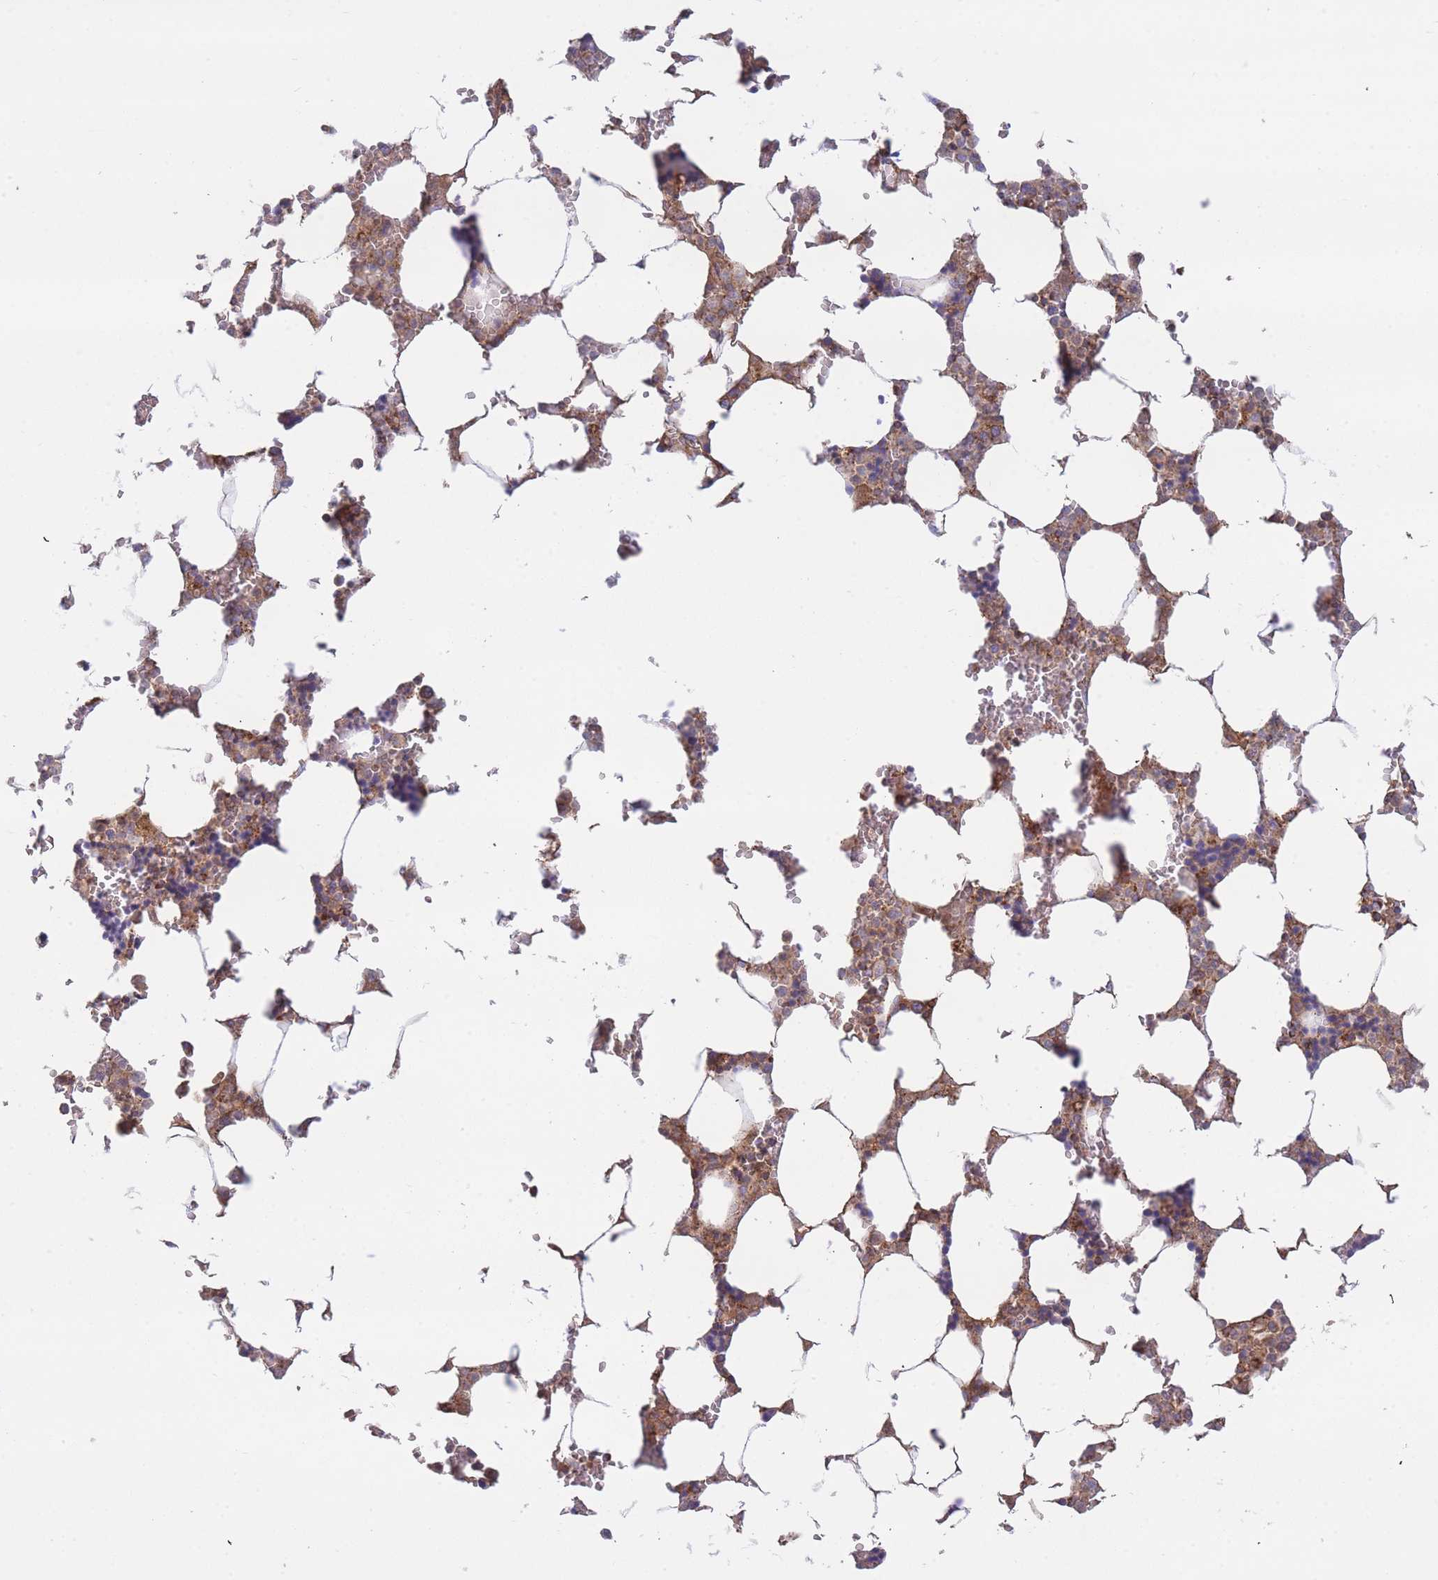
{"staining": {"intensity": "weak", "quantity": ">75%", "location": "cytoplasmic/membranous"}, "tissue": "bone marrow", "cell_type": "Hematopoietic cells", "image_type": "normal", "snomed": [{"axis": "morphology", "description": "Normal tissue, NOS"}, {"axis": "topography", "description": "Bone marrow"}], "caption": "Immunohistochemical staining of benign human bone marrow shows low levels of weak cytoplasmic/membranous positivity in about >75% of hematopoietic cells.", "gene": "MRPL17", "patient": {"sex": "male", "age": 64}}